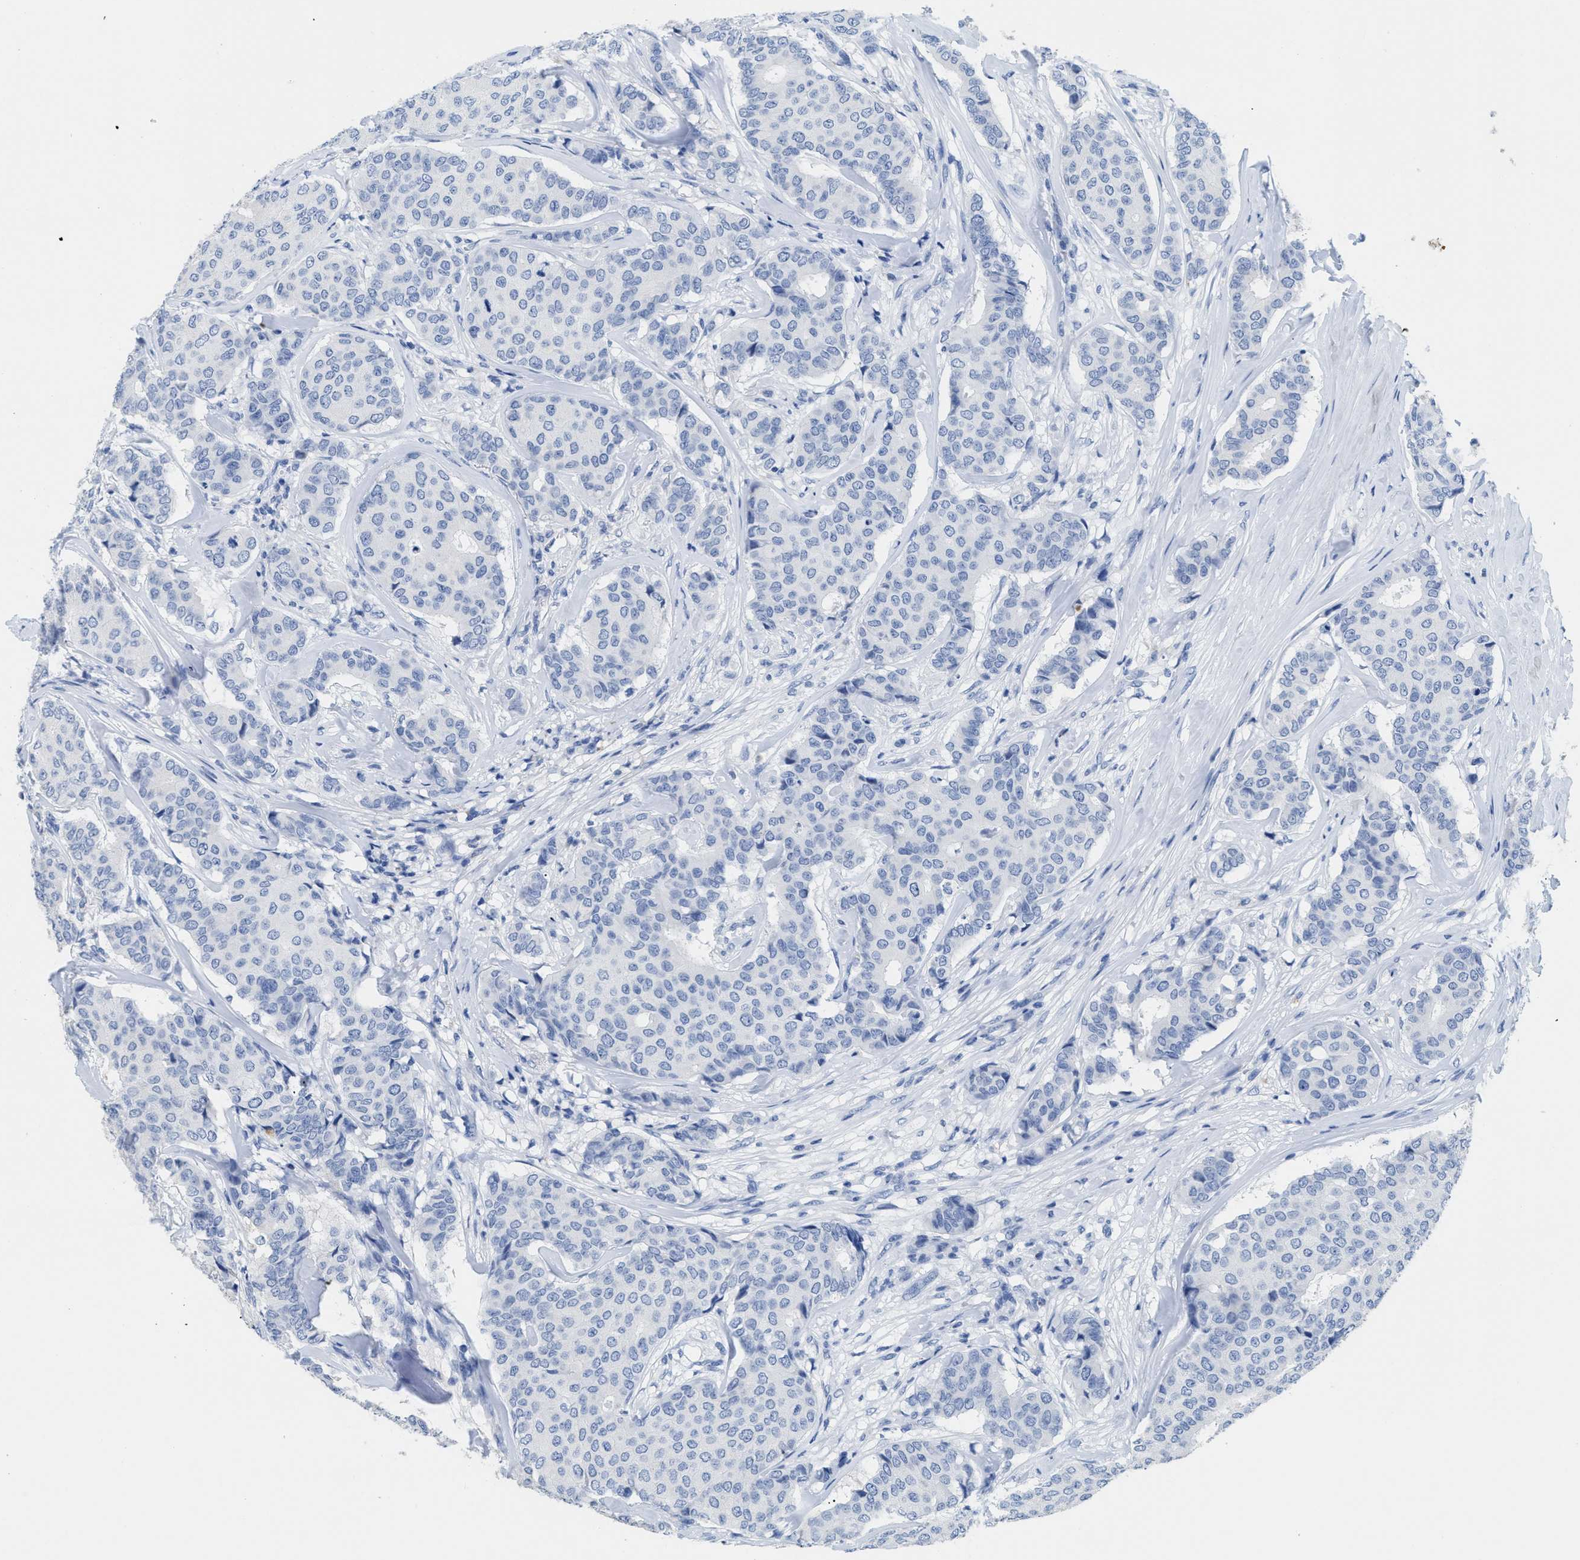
{"staining": {"intensity": "negative", "quantity": "none", "location": "none"}, "tissue": "breast cancer", "cell_type": "Tumor cells", "image_type": "cancer", "snomed": [{"axis": "morphology", "description": "Duct carcinoma"}, {"axis": "topography", "description": "Breast"}], "caption": "There is no significant staining in tumor cells of breast cancer.", "gene": "APOBEC2", "patient": {"sex": "female", "age": 75}}